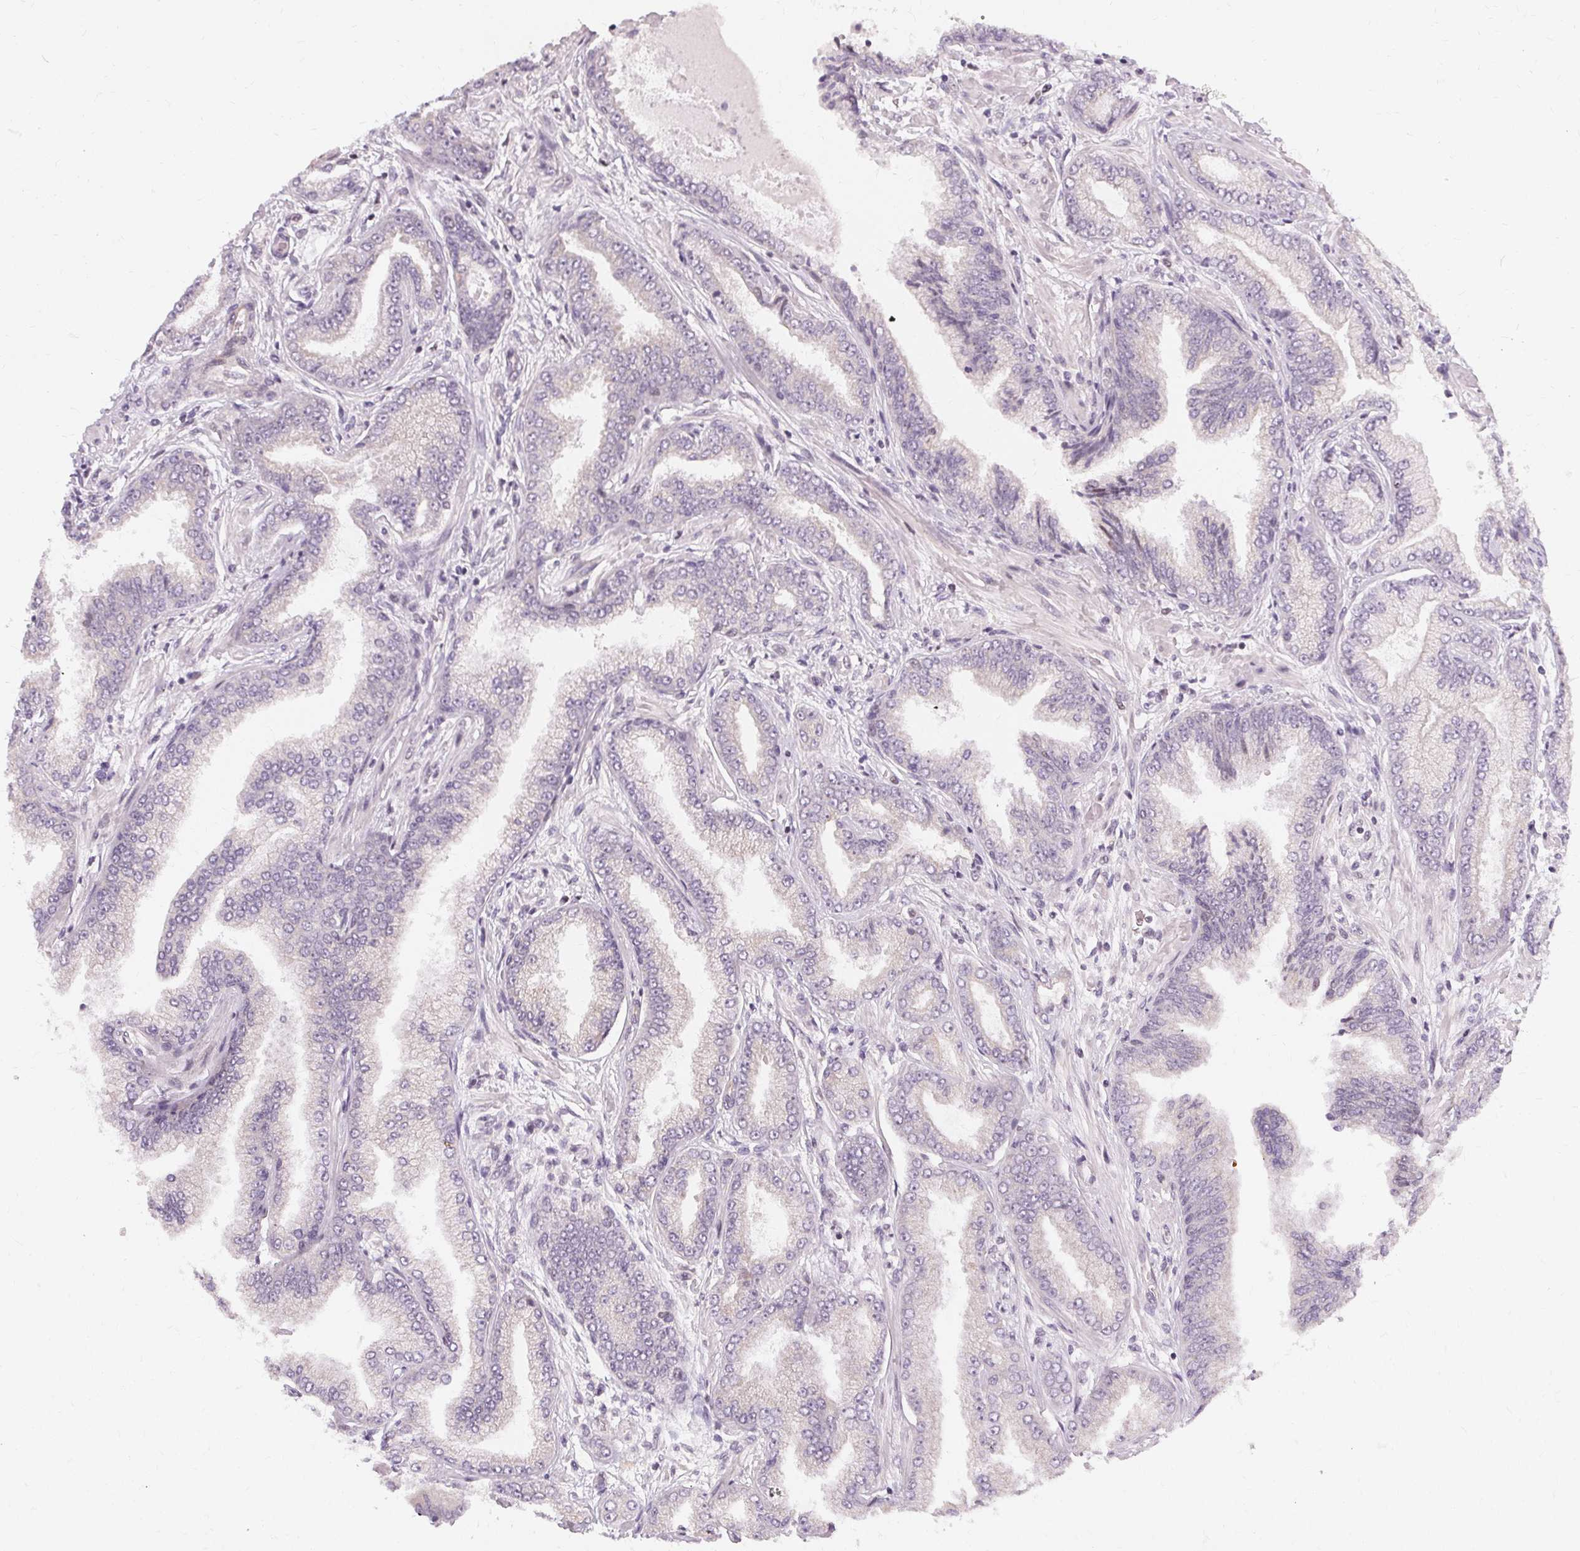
{"staining": {"intensity": "negative", "quantity": "none", "location": "none"}, "tissue": "prostate cancer", "cell_type": "Tumor cells", "image_type": "cancer", "snomed": [{"axis": "morphology", "description": "Adenocarcinoma, Low grade"}, {"axis": "topography", "description": "Prostate"}], "caption": "DAB immunohistochemical staining of prostate adenocarcinoma (low-grade) exhibits no significant positivity in tumor cells. Nuclei are stained in blue.", "gene": "USP8", "patient": {"sex": "male", "age": 55}}